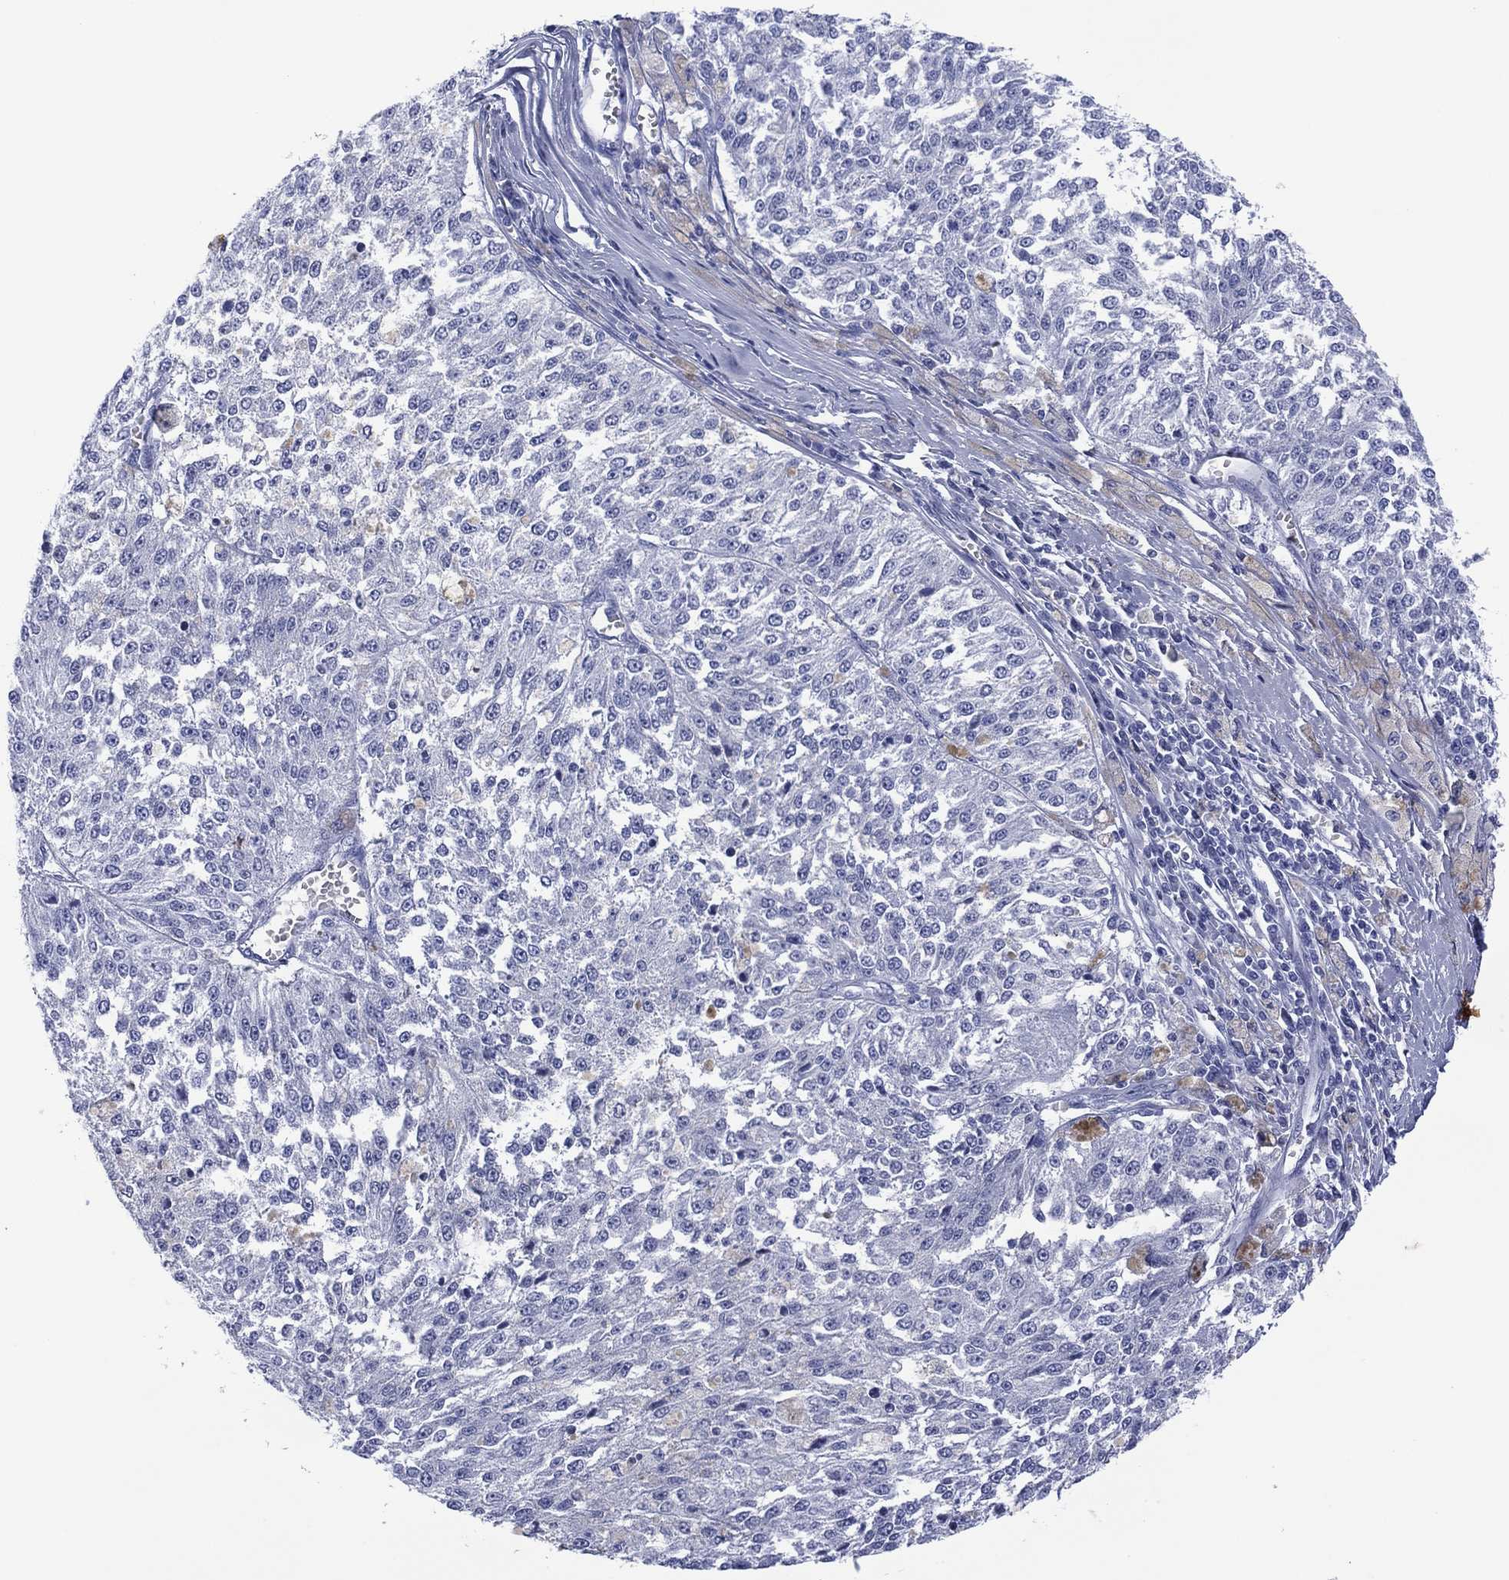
{"staining": {"intensity": "negative", "quantity": "none", "location": "none"}, "tissue": "melanoma", "cell_type": "Tumor cells", "image_type": "cancer", "snomed": [{"axis": "morphology", "description": "Malignant melanoma, Metastatic site"}, {"axis": "topography", "description": "Lymph node"}], "caption": "IHC photomicrograph of neoplastic tissue: malignant melanoma (metastatic site) stained with DAB shows no significant protein positivity in tumor cells.", "gene": "DSG1", "patient": {"sex": "female", "age": 64}}